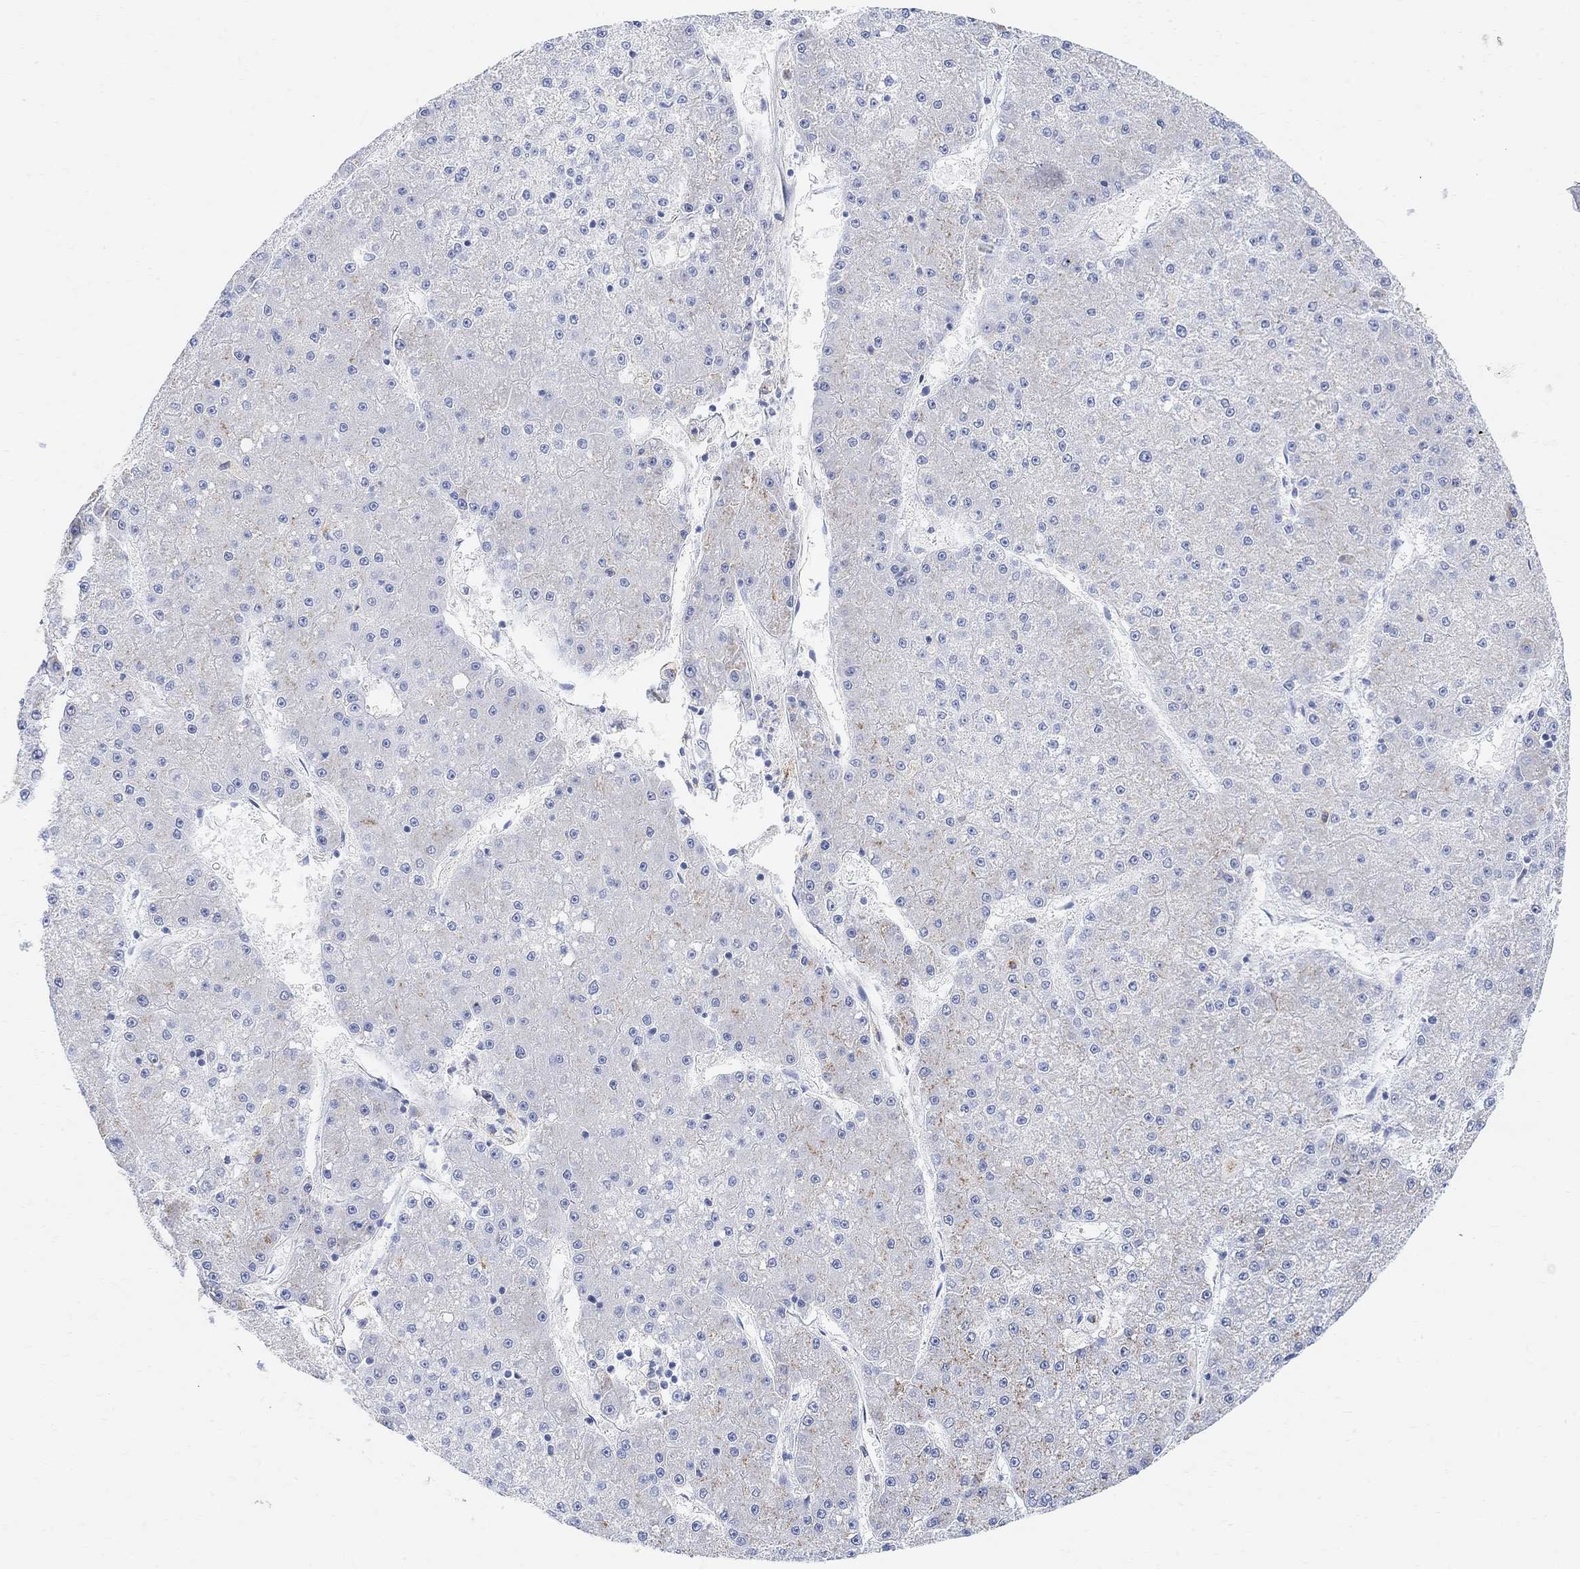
{"staining": {"intensity": "negative", "quantity": "none", "location": "none"}, "tissue": "liver cancer", "cell_type": "Tumor cells", "image_type": "cancer", "snomed": [{"axis": "morphology", "description": "Carcinoma, Hepatocellular, NOS"}, {"axis": "topography", "description": "Liver"}], "caption": "DAB immunohistochemical staining of human hepatocellular carcinoma (liver) reveals no significant staining in tumor cells.", "gene": "RETNLB", "patient": {"sex": "male", "age": 73}}